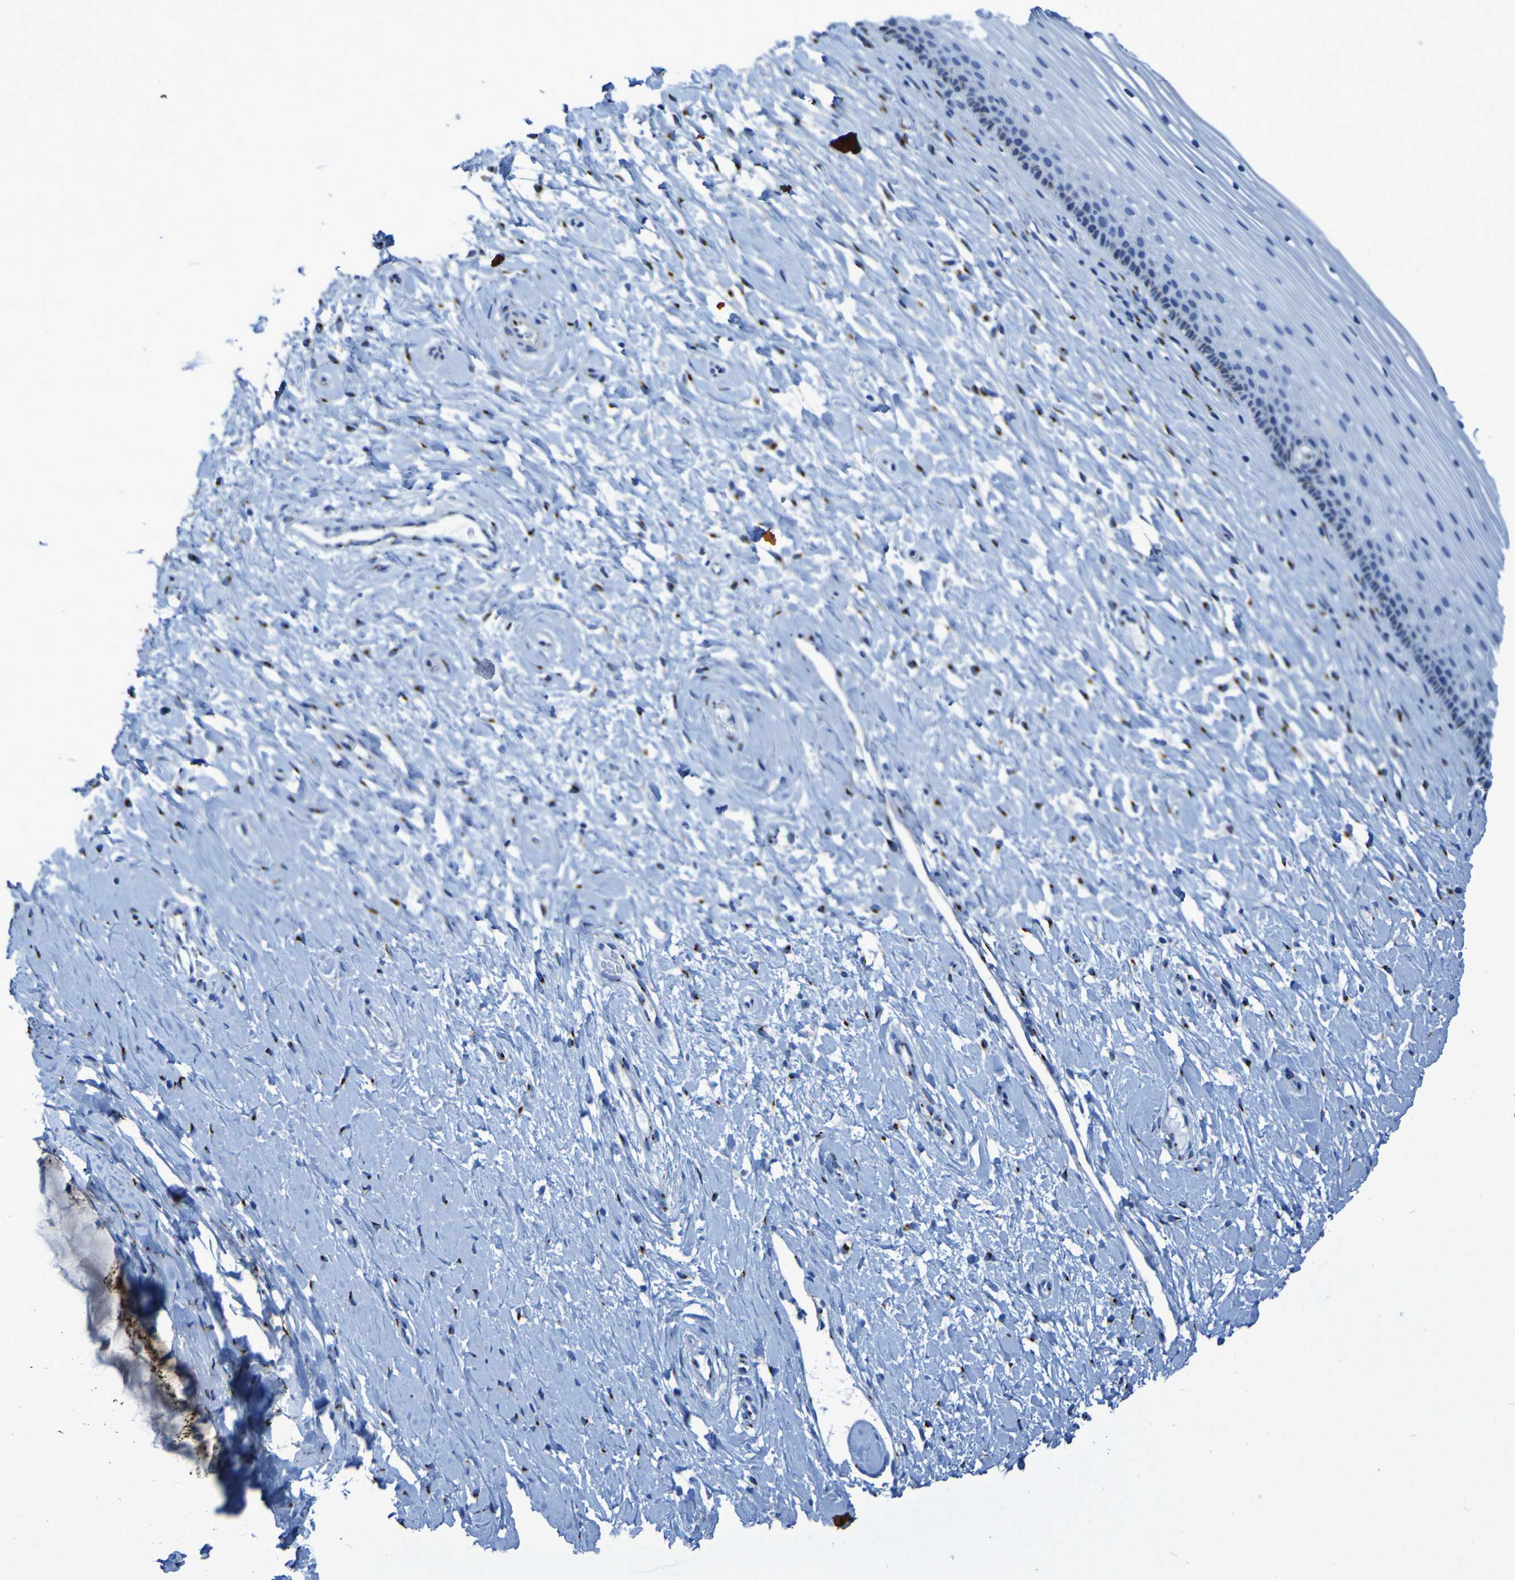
{"staining": {"intensity": "strong", "quantity": ">75%", "location": "cytoplasmic/membranous"}, "tissue": "cervix", "cell_type": "Glandular cells", "image_type": "normal", "snomed": [{"axis": "morphology", "description": "Normal tissue, NOS"}, {"axis": "topography", "description": "Cervix"}], "caption": "Protein staining displays strong cytoplasmic/membranous expression in approximately >75% of glandular cells in normal cervix. Immunohistochemistry stains the protein in brown and the nuclei are stained blue.", "gene": "GOLM1", "patient": {"sex": "female", "age": 39}}